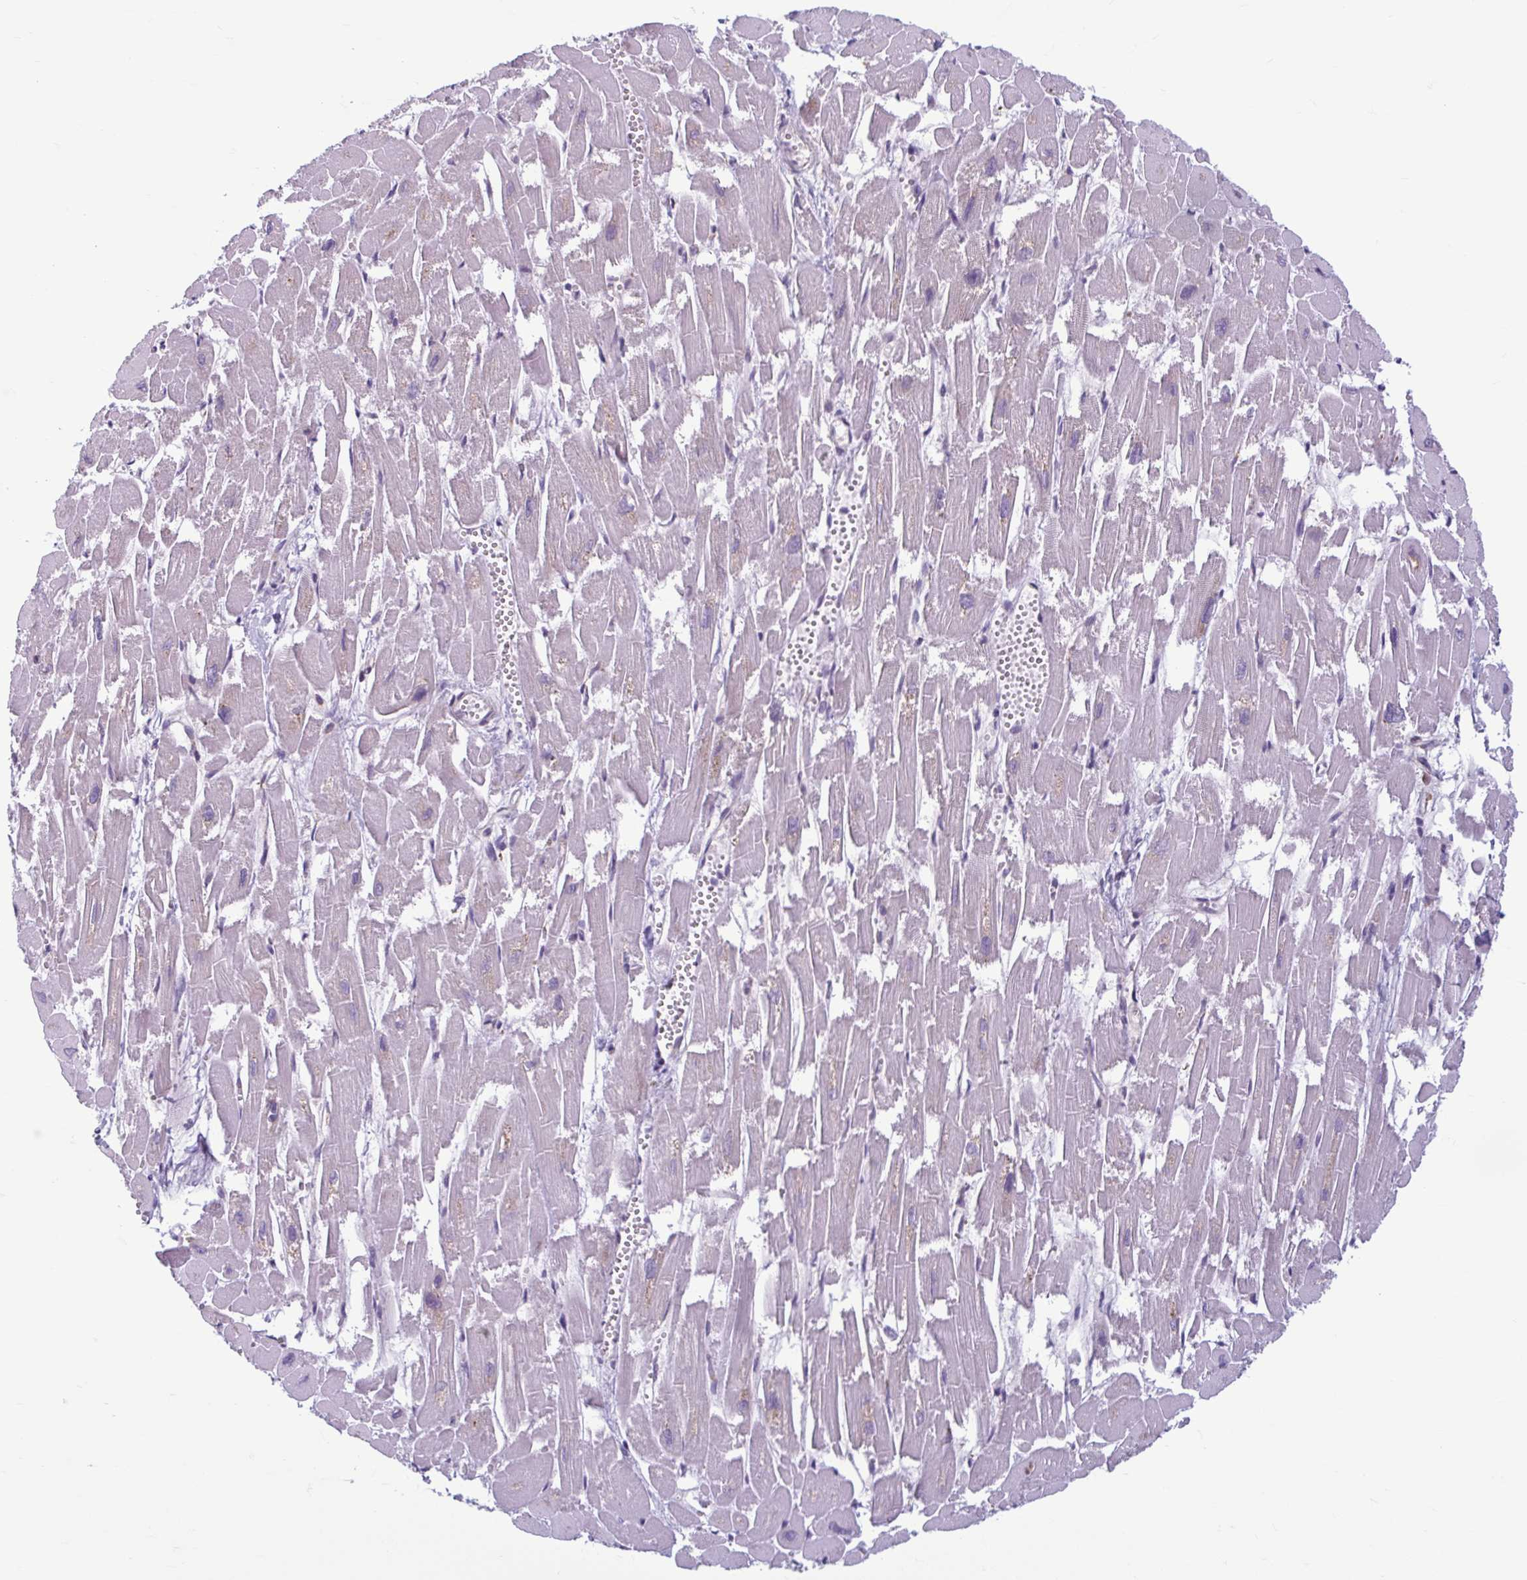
{"staining": {"intensity": "negative", "quantity": "none", "location": "none"}, "tissue": "heart muscle", "cell_type": "Cardiomyocytes", "image_type": "normal", "snomed": [{"axis": "morphology", "description": "Normal tissue, NOS"}, {"axis": "topography", "description": "Heart"}], "caption": "IHC of benign human heart muscle reveals no positivity in cardiomyocytes.", "gene": "RPS16", "patient": {"sex": "male", "age": 54}}